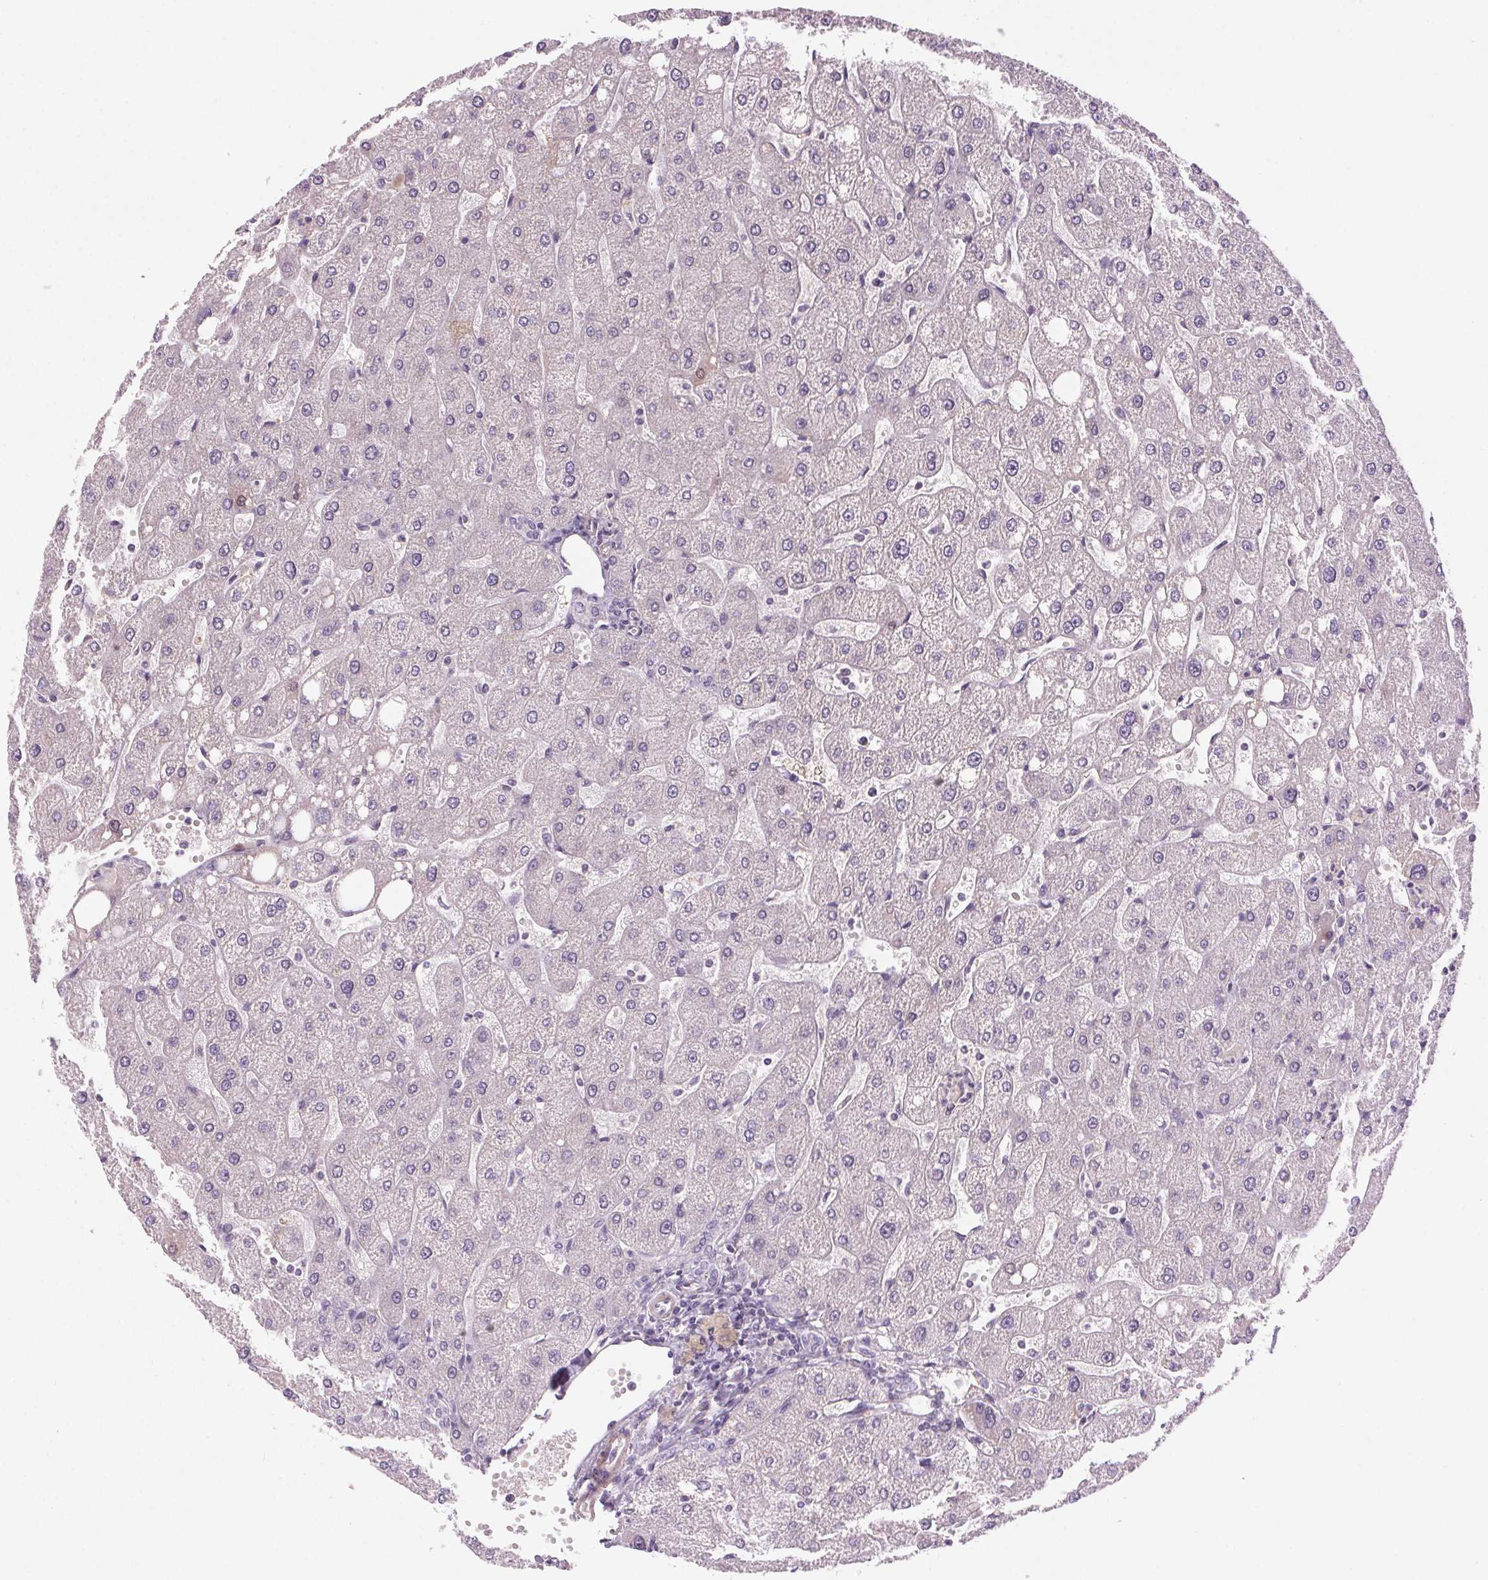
{"staining": {"intensity": "negative", "quantity": "none", "location": "none"}, "tissue": "liver", "cell_type": "Cholangiocytes", "image_type": "normal", "snomed": [{"axis": "morphology", "description": "Normal tissue, NOS"}, {"axis": "topography", "description": "Liver"}], "caption": "This is an immunohistochemistry photomicrograph of normal human liver. There is no expression in cholangiocytes.", "gene": "HHLA2", "patient": {"sex": "male", "age": 67}}